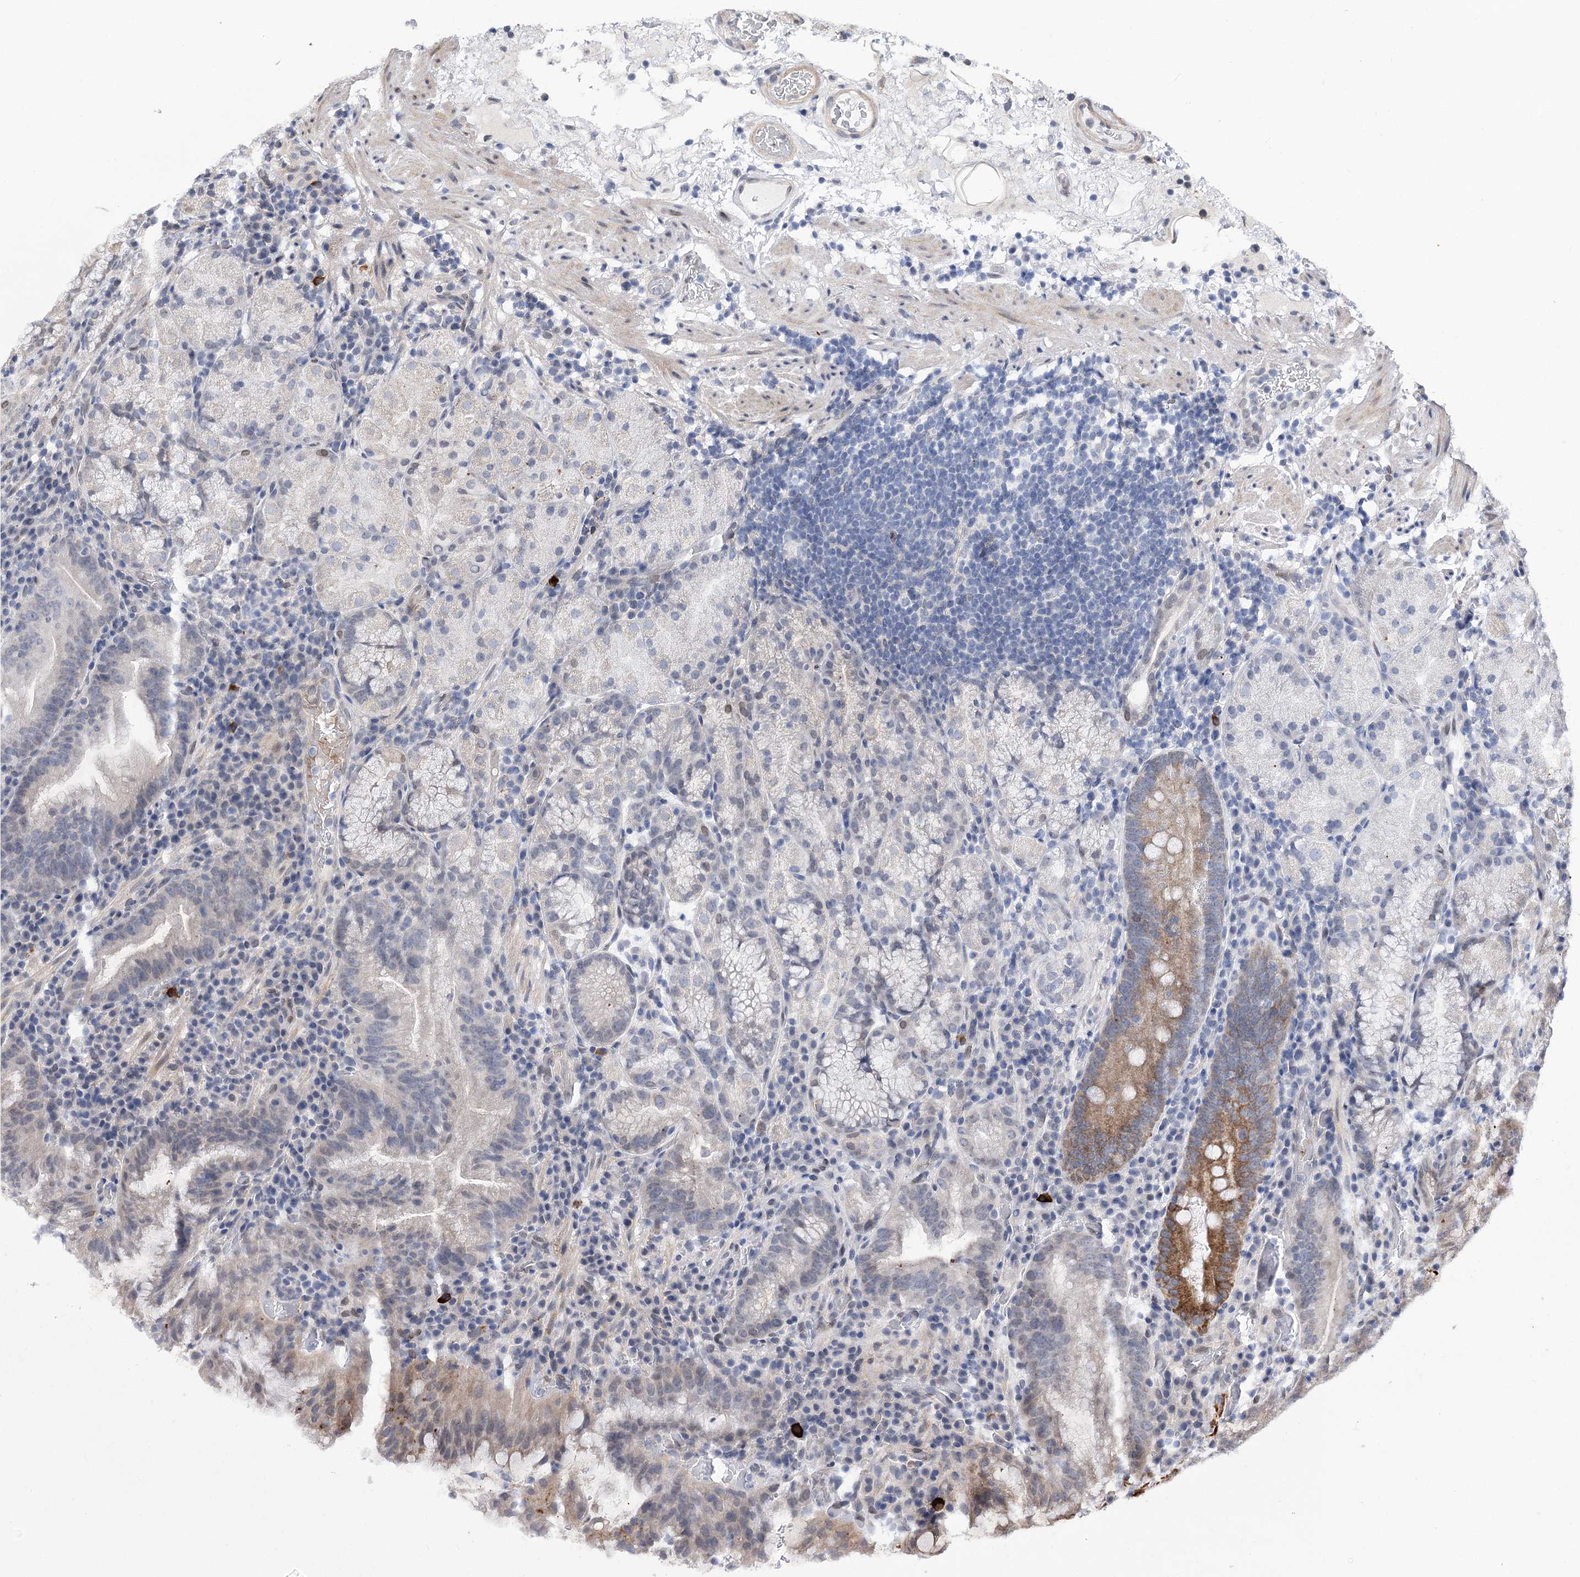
{"staining": {"intensity": "strong", "quantity": "<25%", "location": "cytoplasmic/membranous"}, "tissue": "stomach", "cell_type": "Glandular cells", "image_type": "normal", "snomed": [{"axis": "morphology", "description": "Normal tissue, NOS"}, {"axis": "morphology", "description": "Inflammation, NOS"}, {"axis": "topography", "description": "Stomach"}], "caption": "Immunohistochemical staining of unremarkable human stomach displays strong cytoplasmic/membranous protein positivity in approximately <25% of glandular cells.", "gene": "TMEM201", "patient": {"sex": "male", "age": 79}}